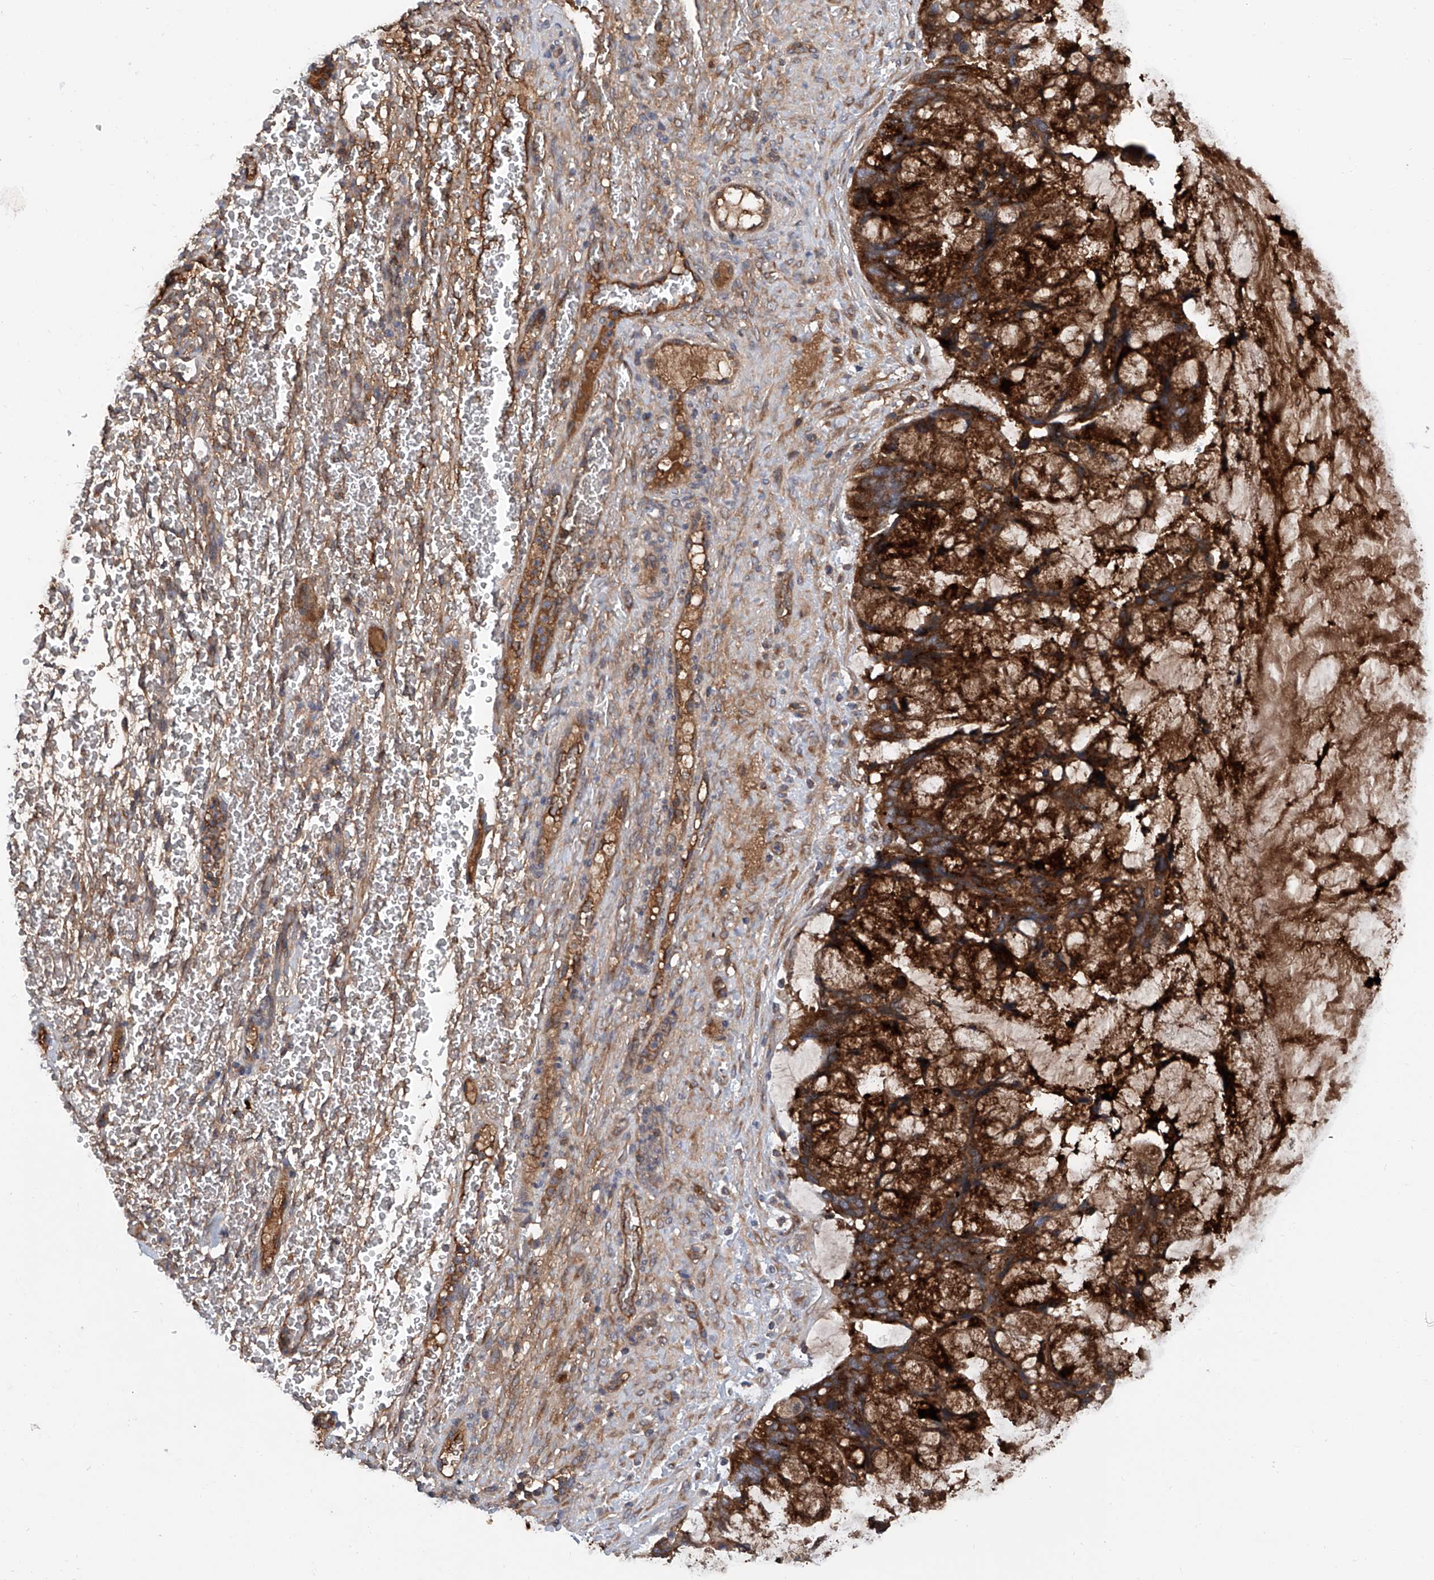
{"staining": {"intensity": "strong", "quantity": ">75%", "location": "cytoplasmic/membranous"}, "tissue": "ovarian cancer", "cell_type": "Tumor cells", "image_type": "cancer", "snomed": [{"axis": "morphology", "description": "Cystadenocarcinoma, mucinous, NOS"}, {"axis": "topography", "description": "Ovary"}], "caption": "There is high levels of strong cytoplasmic/membranous staining in tumor cells of mucinous cystadenocarcinoma (ovarian), as demonstrated by immunohistochemical staining (brown color).", "gene": "ASCC3", "patient": {"sex": "female", "age": 37}}